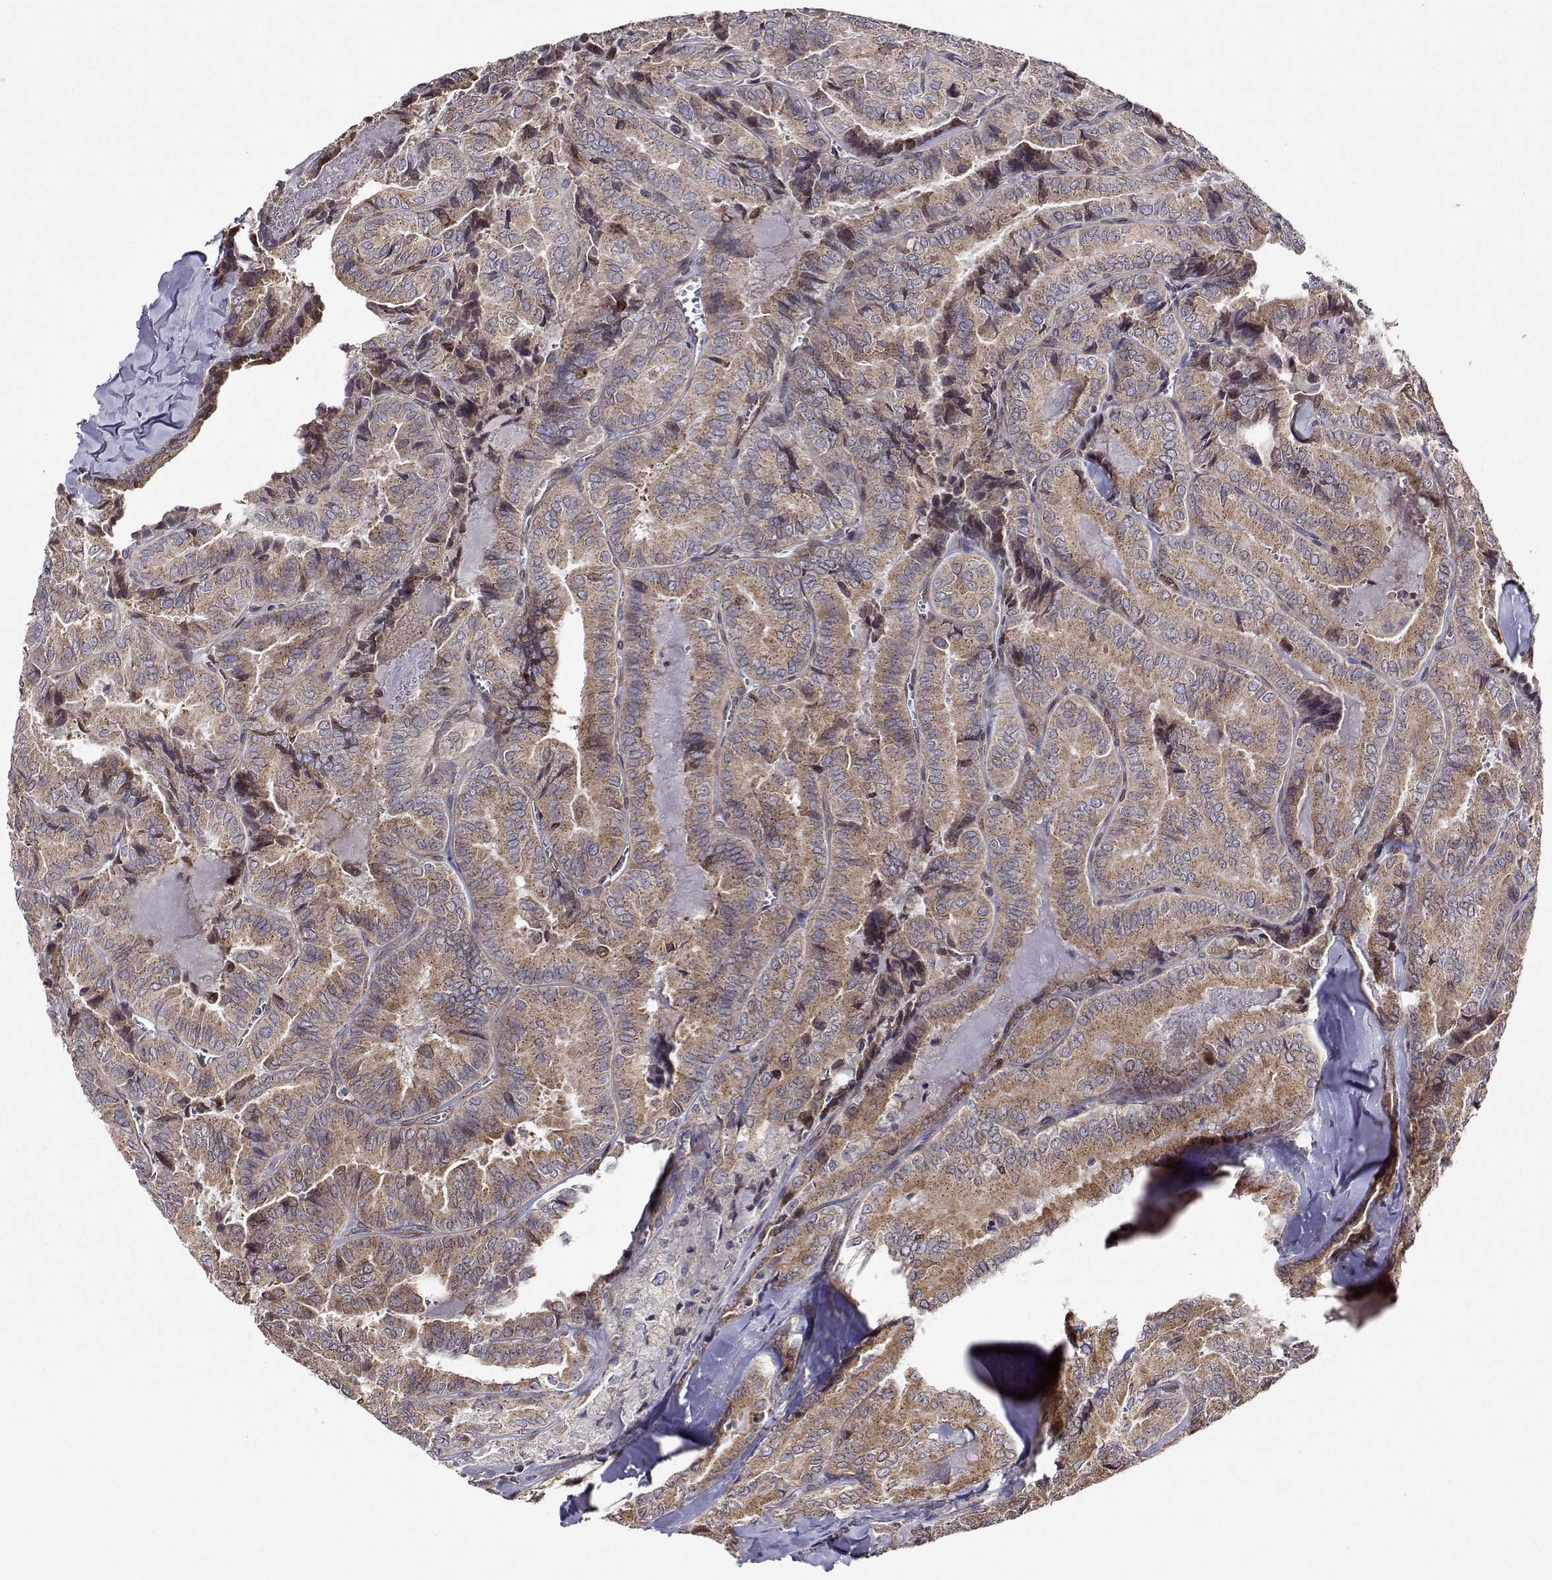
{"staining": {"intensity": "weak", "quantity": ">75%", "location": "cytoplasmic/membranous"}, "tissue": "thyroid cancer", "cell_type": "Tumor cells", "image_type": "cancer", "snomed": [{"axis": "morphology", "description": "Papillary adenocarcinoma, NOS"}, {"axis": "topography", "description": "Thyroid gland"}], "caption": "About >75% of tumor cells in human thyroid cancer reveal weak cytoplasmic/membranous protein staining as visualized by brown immunohistochemical staining.", "gene": "PGRMC2", "patient": {"sex": "female", "age": 75}}